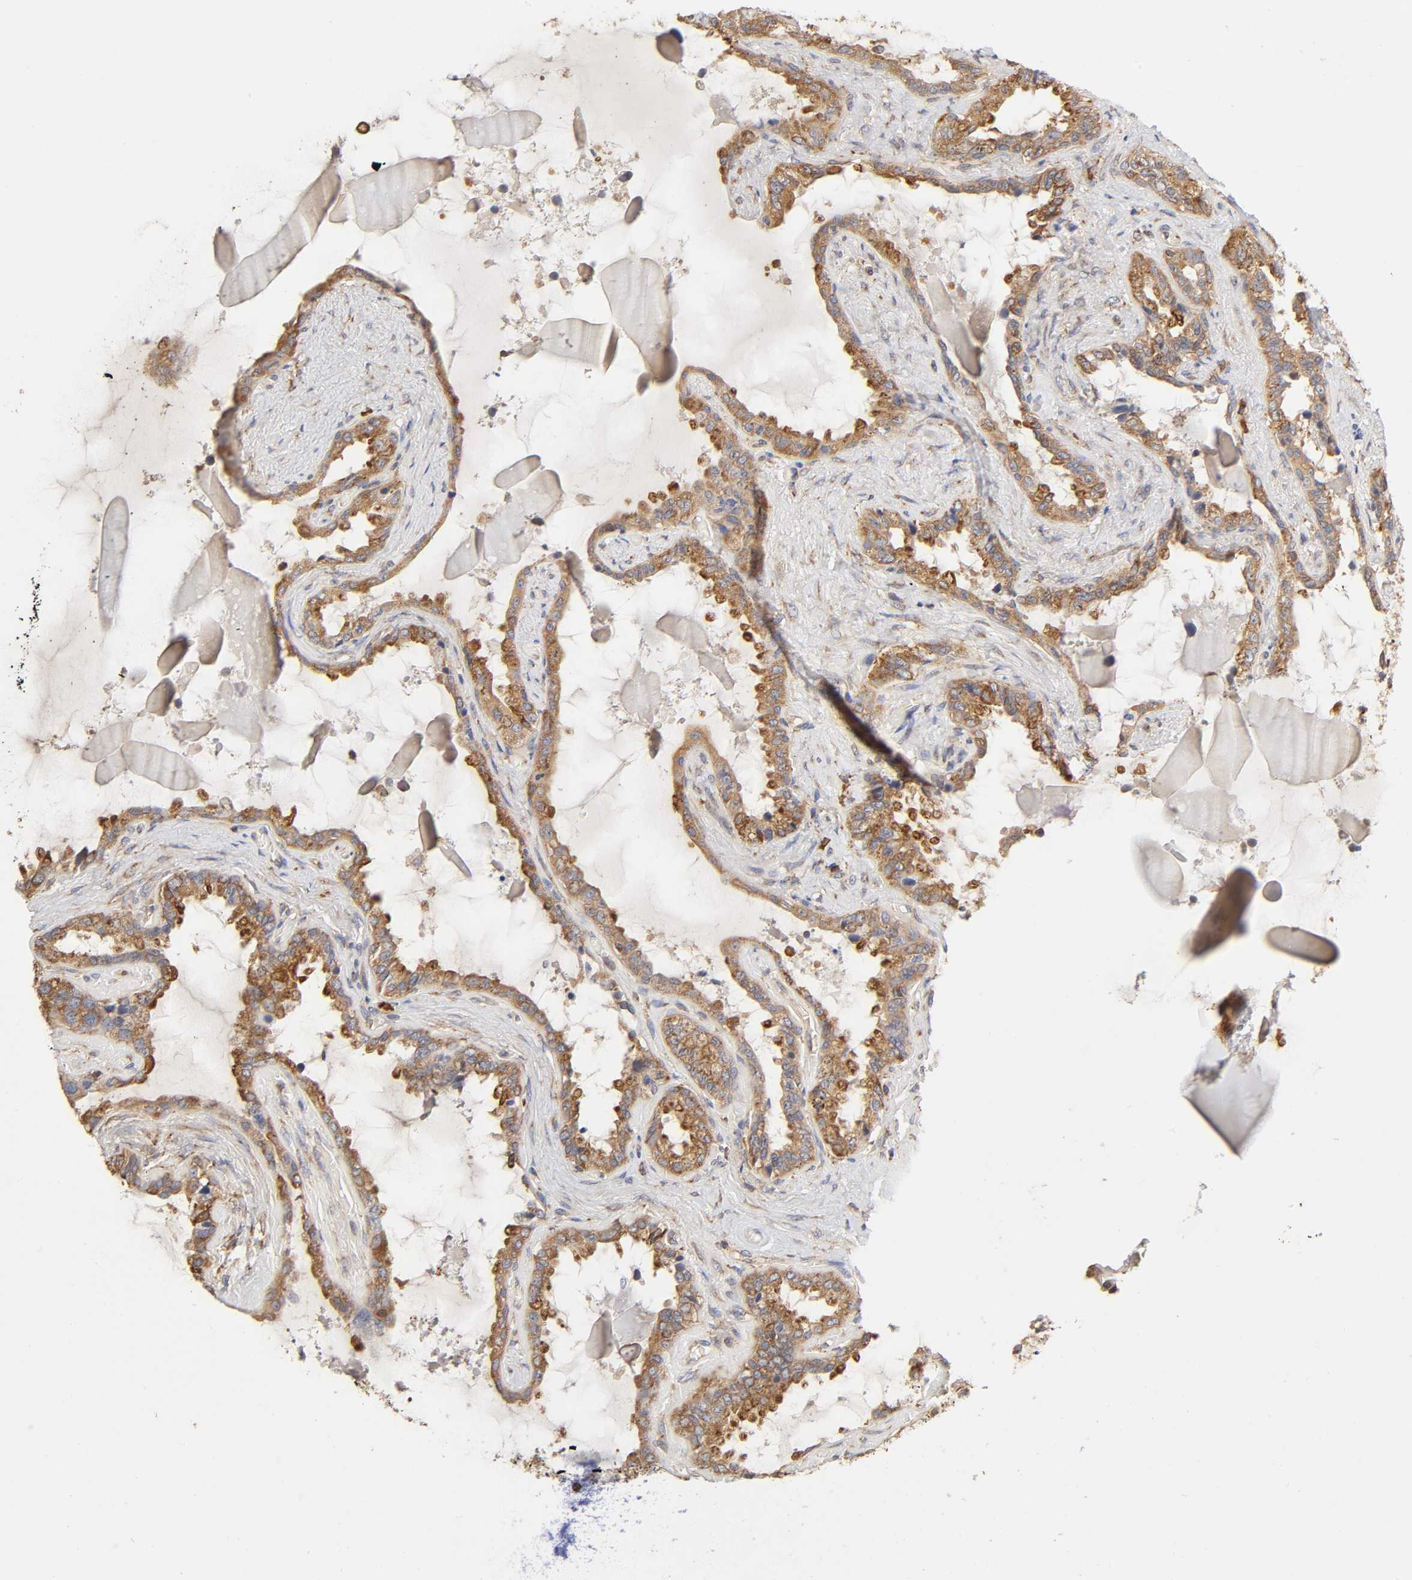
{"staining": {"intensity": "strong", "quantity": ">75%", "location": "cytoplasmic/membranous"}, "tissue": "seminal vesicle", "cell_type": "Glandular cells", "image_type": "normal", "snomed": [{"axis": "morphology", "description": "Normal tissue, NOS"}, {"axis": "morphology", "description": "Inflammation, NOS"}, {"axis": "topography", "description": "Urinary bladder"}, {"axis": "topography", "description": "Prostate"}, {"axis": "topography", "description": "Seminal veicle"}], "caption": "Seminal vesicle stained with DAB immunohistochemistry (IHC) shows high levels of strong cytoplasmic/membranous staining in approximately >75% of glandular cells.", "gene": "RPL14", "patient": {"sex": "male", "age": 82}}